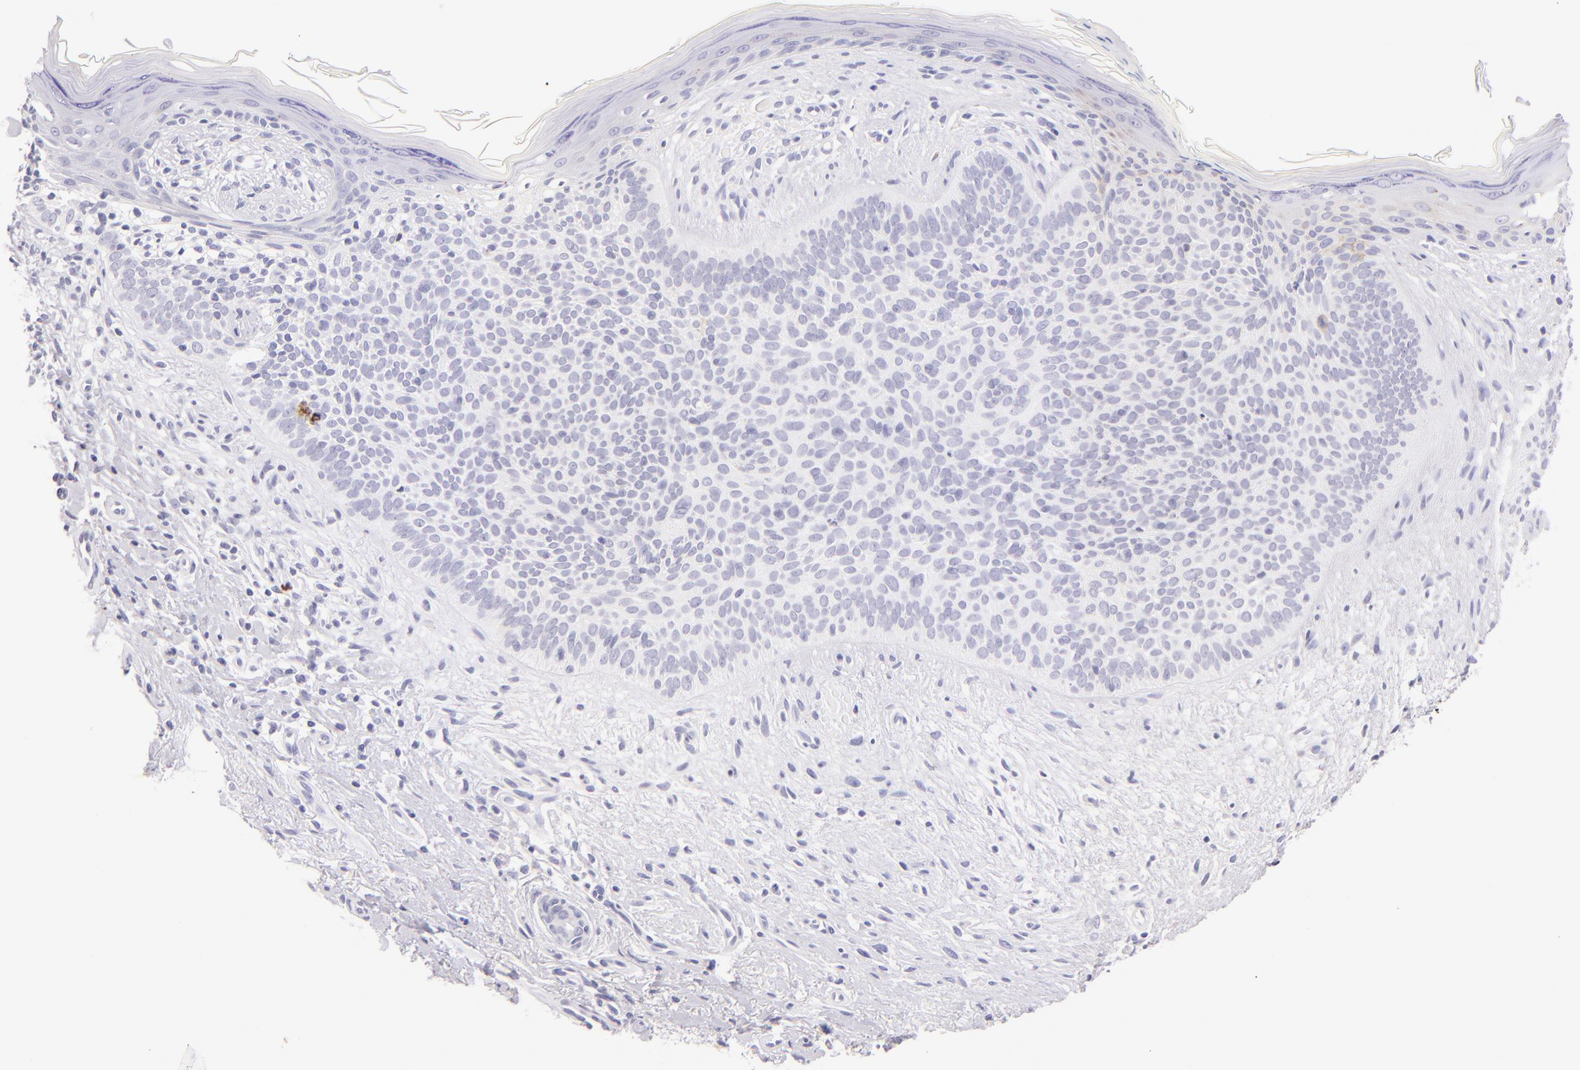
{"staining": {"intensity": "negative", "quantity": "none", "location": "none"}, "tissue": "skin cancer", "cell_type": "Tumor cells", "image_type": "cancer", "snomed": [{"axis": "morphology", "description": "Basal cell carcinoma"}, {"axis": "topography", "description": "Skin"}], "caption": "Micrograph shows no protein positivity in tumor cells of skin basal cell carcinoma tissue.", "gene": "SDC1", "patient": {"sex": "female", "age": 78}}